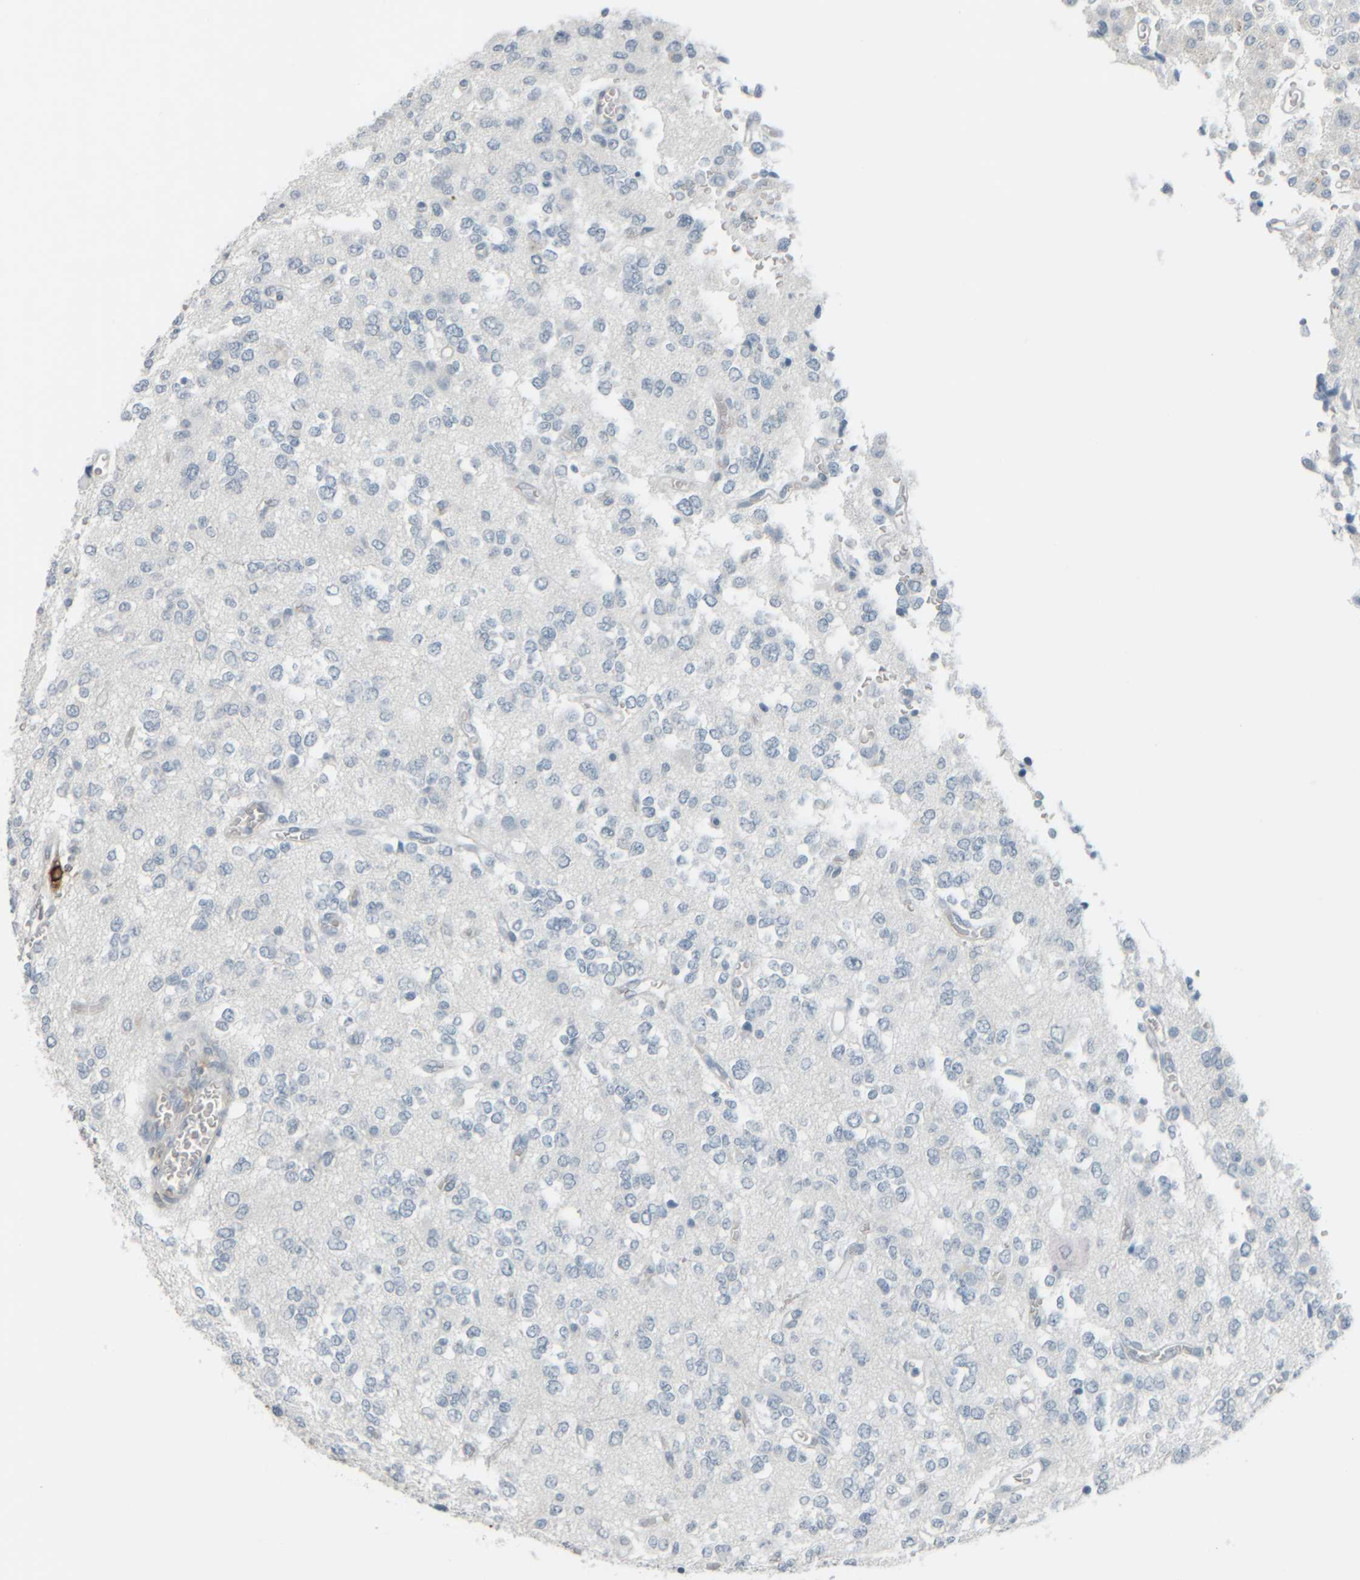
{"staining": {"intensity": "negative", "quantity": "none", "location": "none"}, "tissue": "glioma", "cell_type": "Tumor cells", "image_type": "cancer", "snomed": [{"axis": "morphology", "description": "Glioma, malignant, Low grade"}, {"axis": "topography", "description": "Brain"}], "caption": "Protein analysis of glioma reveals no significant positivity in tumor cells. (Stains: DAB immunohistochemistry (IHC) with hematoxylin counter stain, Microscopy: brightfield microscopy at high magnification).", "gene": "TPSAB1", "patient": {"sex": "male", "age": 38}}